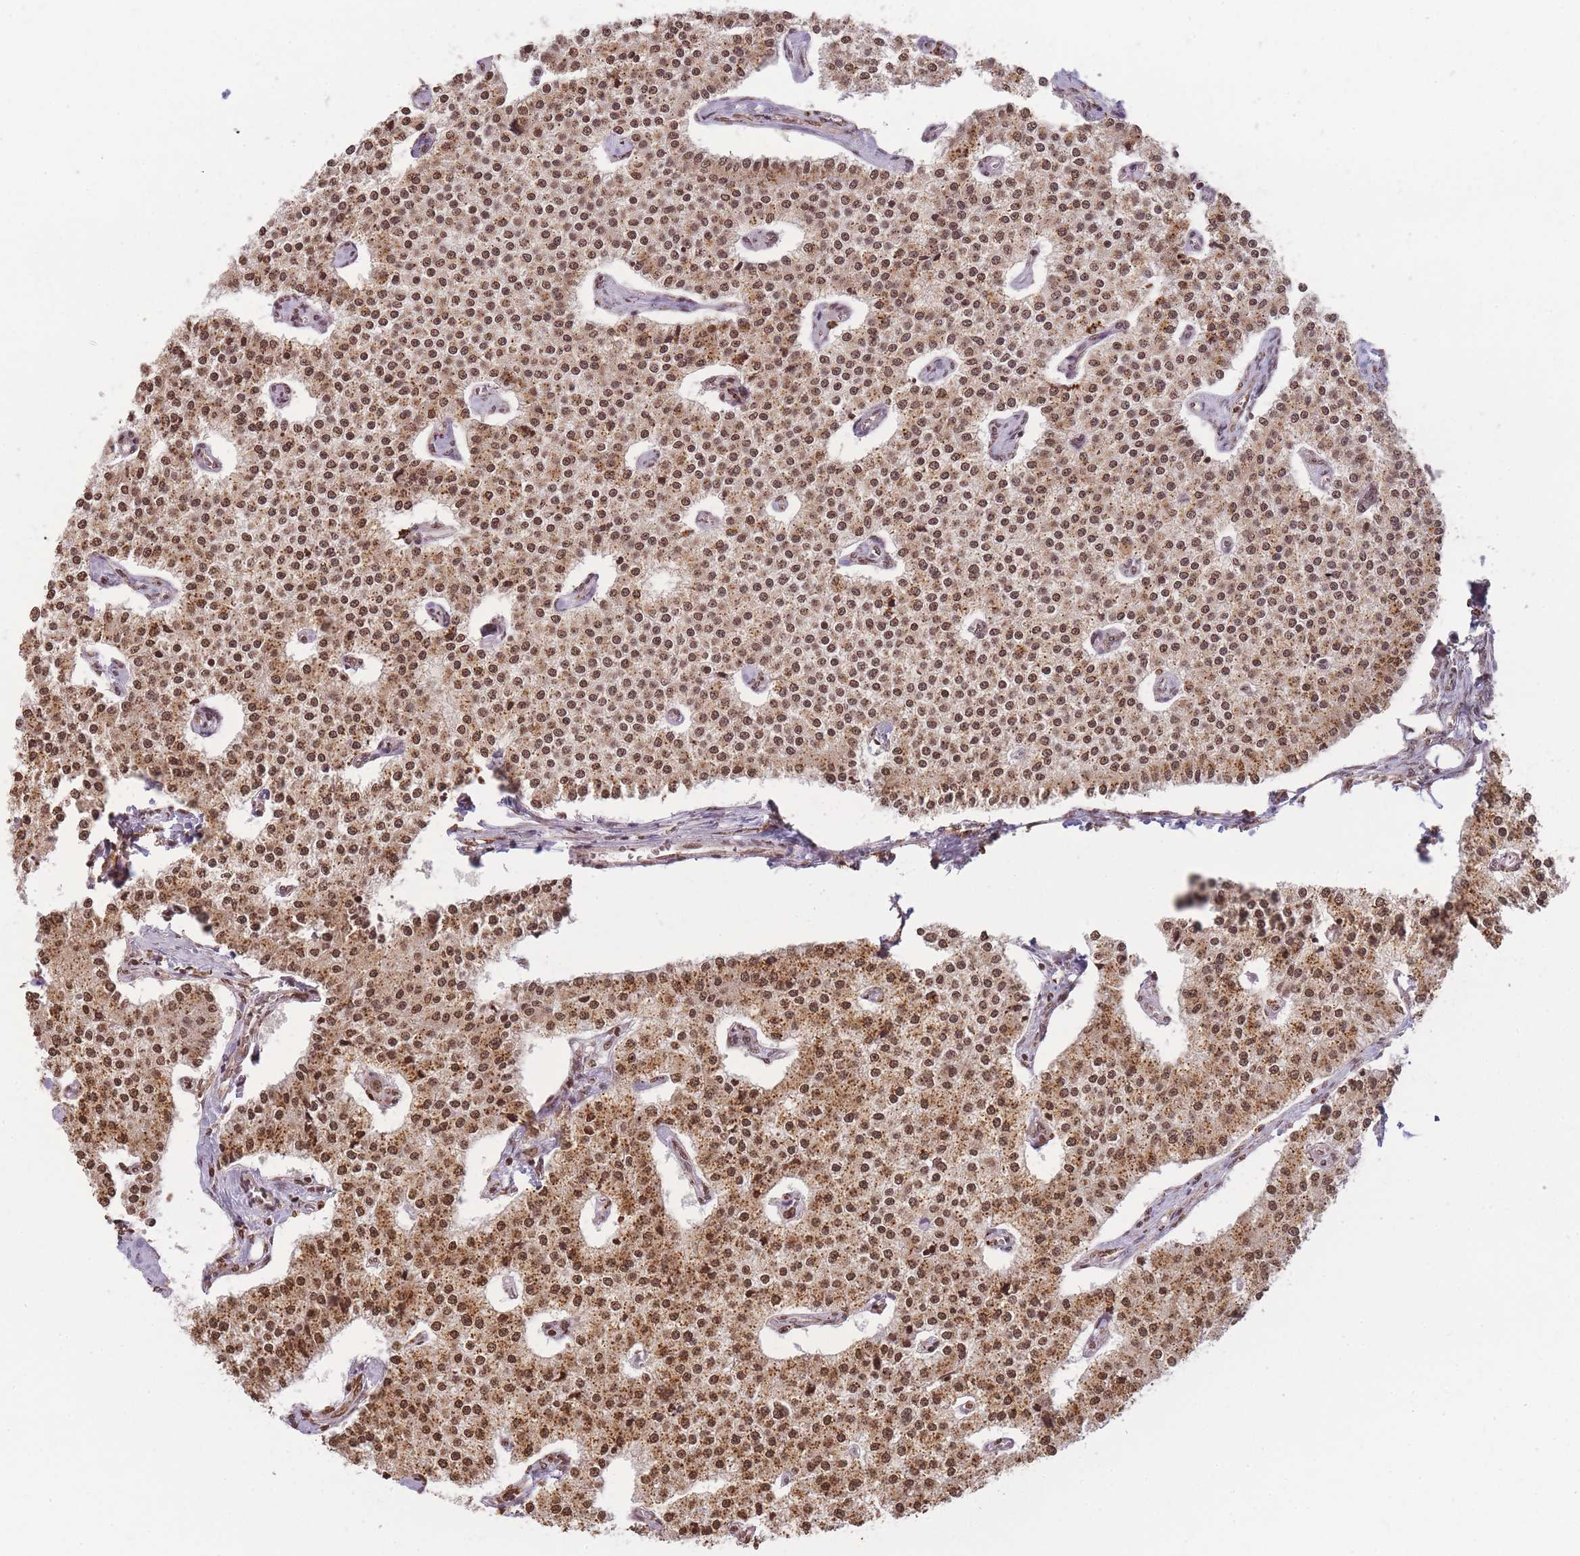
{"staining": {"intensity": "moderate", "quantity": ">75%", "location": "cytoplasmic/membranous,nuclear"}, "tissue": "carcinoid", "cell_type": "Tumor cells", "image_type": "cancer", "snomed": [{"axis": "morphology", "description": "Carcinoid, malignant, NOS"}, {"axis": "topography", "description": "Colon"}], "caption": "This is a histology image of immunohistochemistry staining of carcinoid, which shows moderate positivity in the cytoplasmic/membranous and nuclear of tumor cells.", "gene": "WWTR1", "patient": {"sex": "female", "age": 52}}